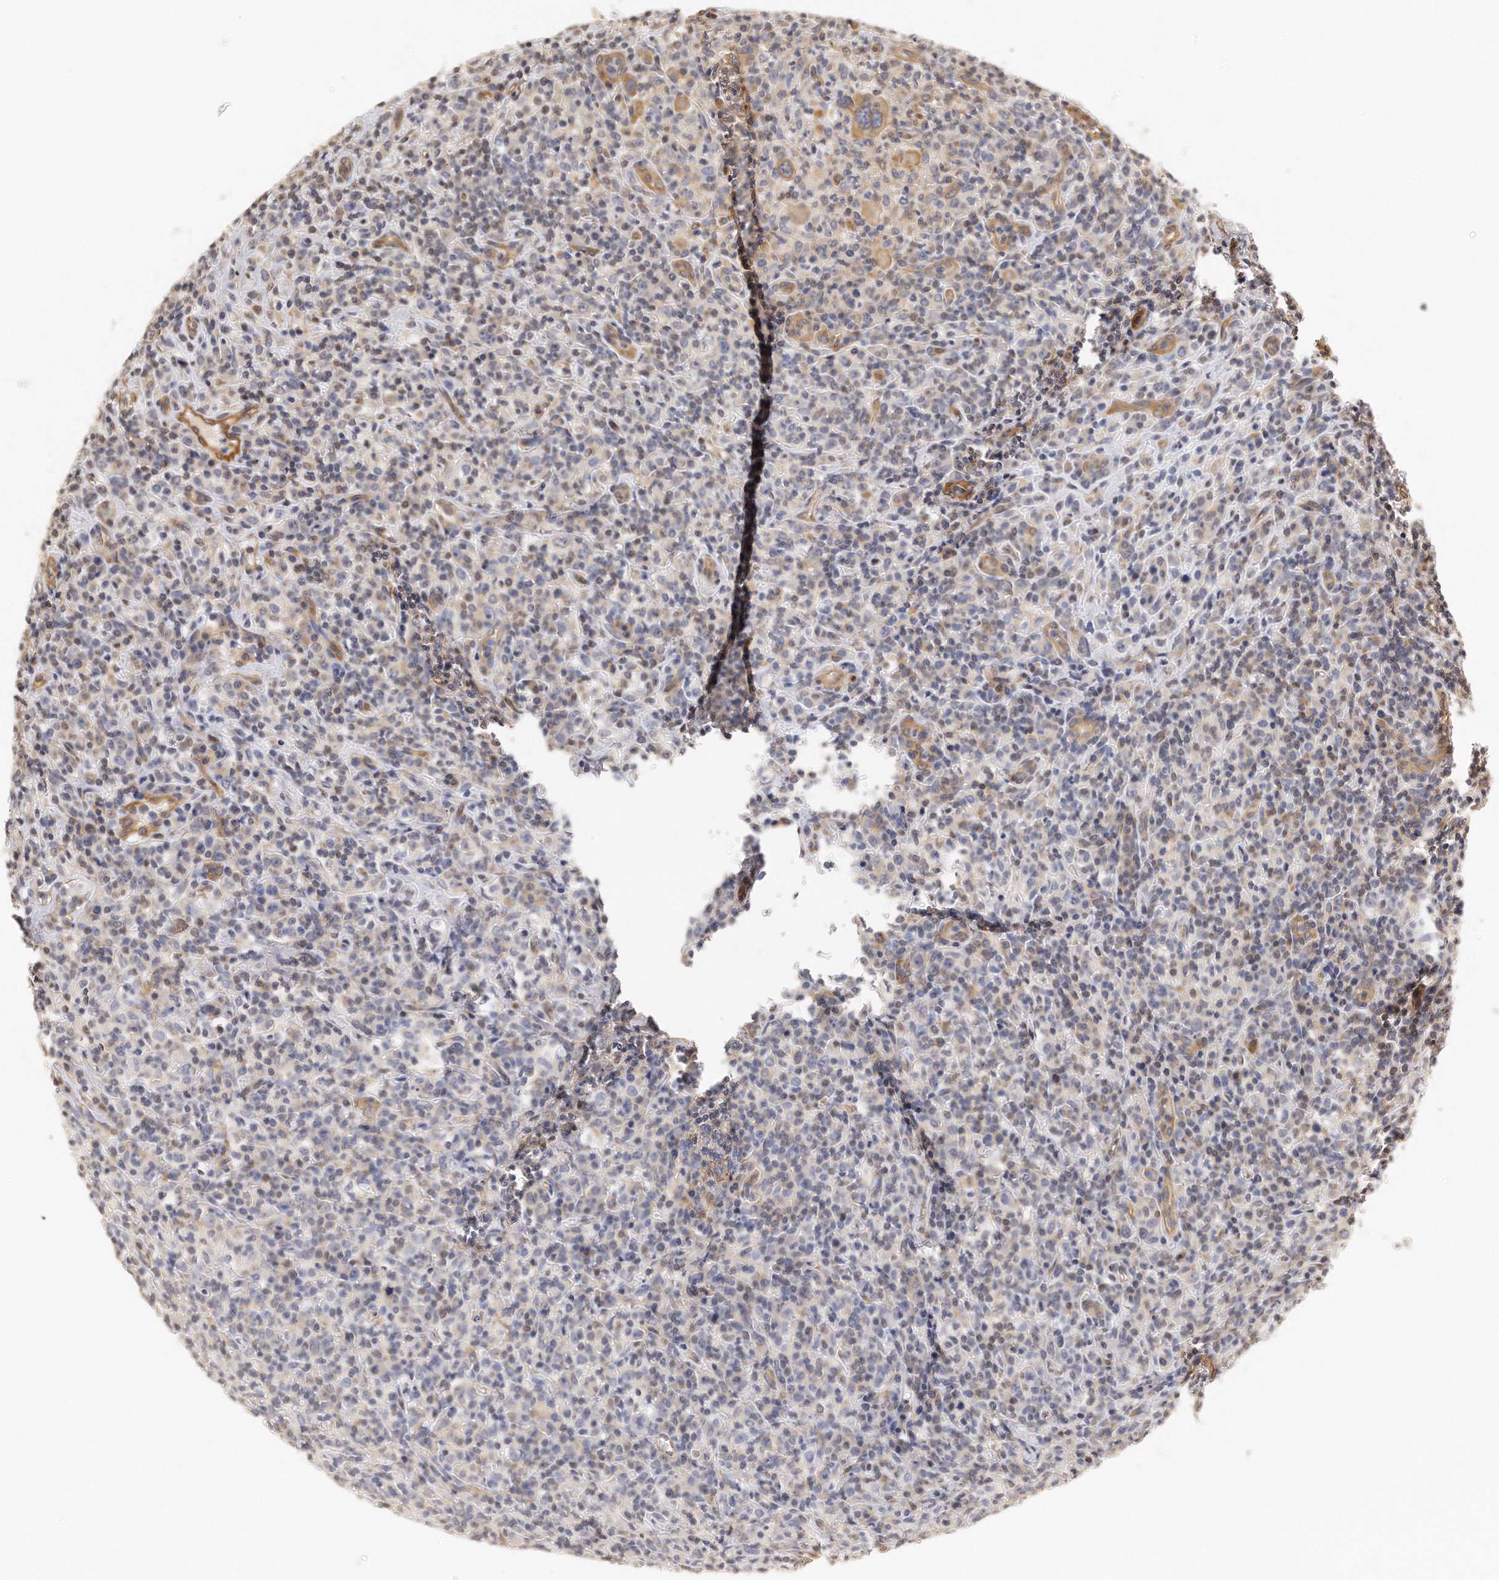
{"staining": {"intensity": "moderate", "quantity": ">75%", "location": "cytoplasmic/membranous"}, "tissue": "lymphoma", "cell_type": "Tumor cells", "image_type": "cancer", "snomed": [{"axis": "morphology", "description": "Hodgkin's disease, NOS"}, {"axis": "topography", "description": "Lymph node"}], "caption": "Hodgkin's disease tissue reveals moderate cytoplasmic/membranous expression in approximately >75% of tumor cells, visualized by immunohistochemistry.", "gene": "CHST7", "patient": {"sex": "male", "age": 65}}